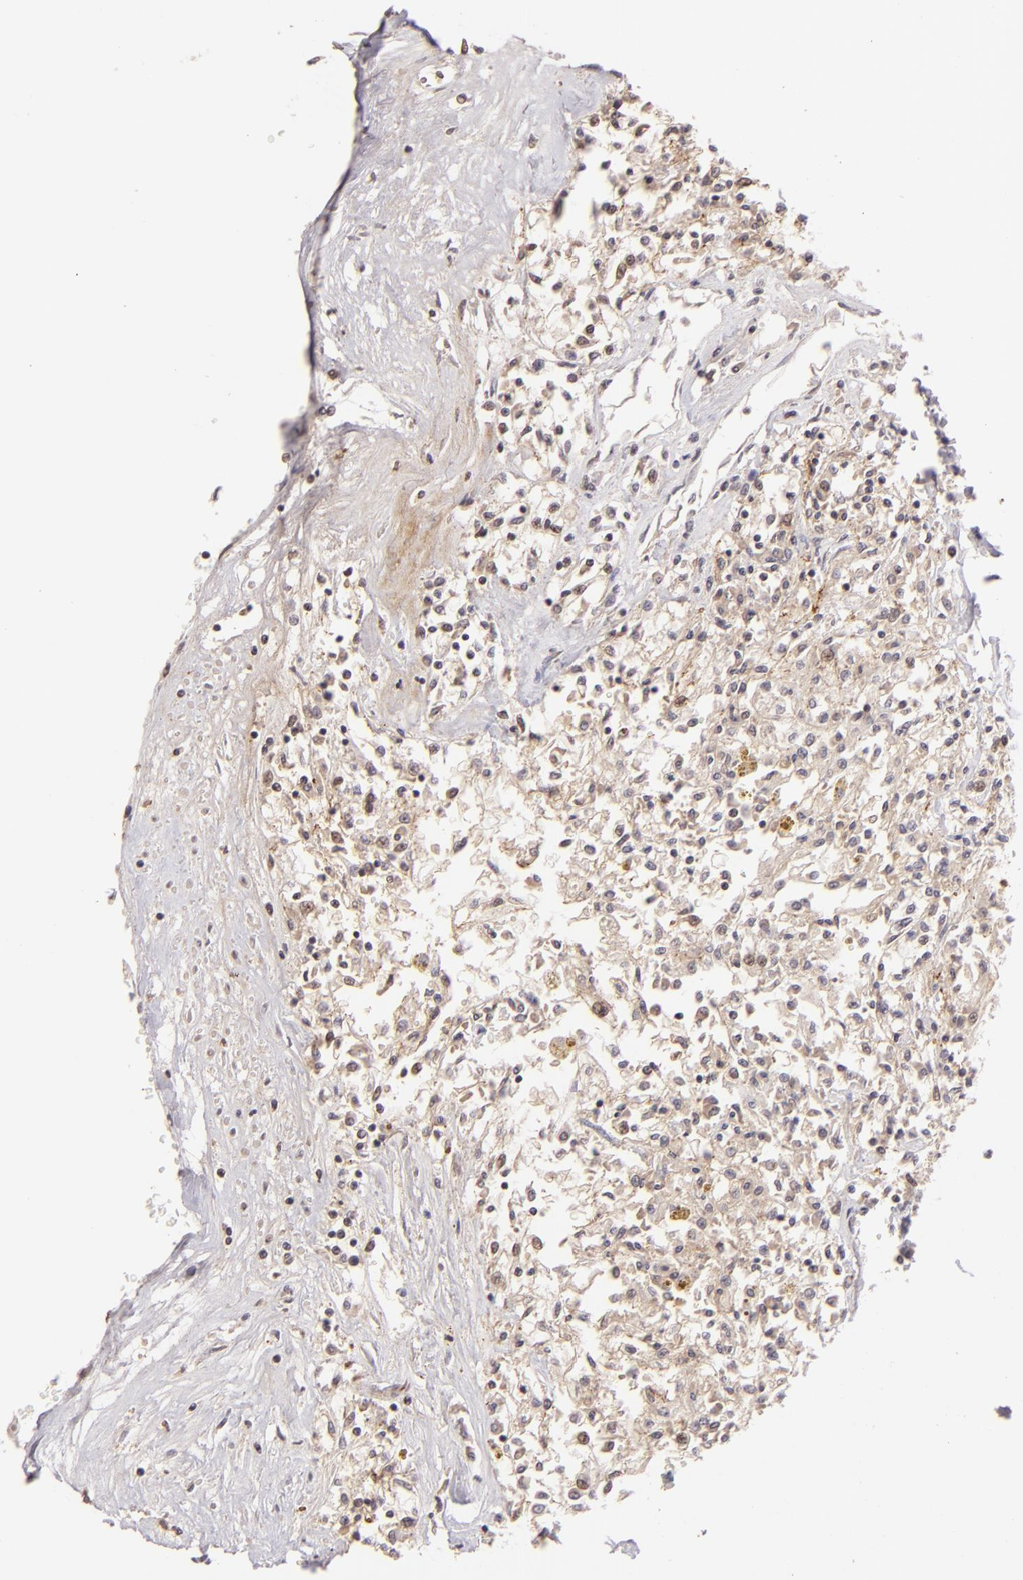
{"staining": {"intensity": "weak", "quantity": ">75%", "location": "cytoplasmic/membranous"}, "tissue": "renal cancer", "cell_type": "Tumor cells", "image_type": "cancer", "snomed": [{"axis": "morphology", "description": "Adenocarcinoma, NOS"}, {"axis": "topography", "description": "Kidney"}], "caption": "A photomicrograph showing weak cytoplasmic/membranous positivity in approximately >75% of tumor cells in renal cancer, as visualized by brown immunohistochemical staining.", "gene": "CLDN1", "patient": {"sex": "male", "age": 78}}